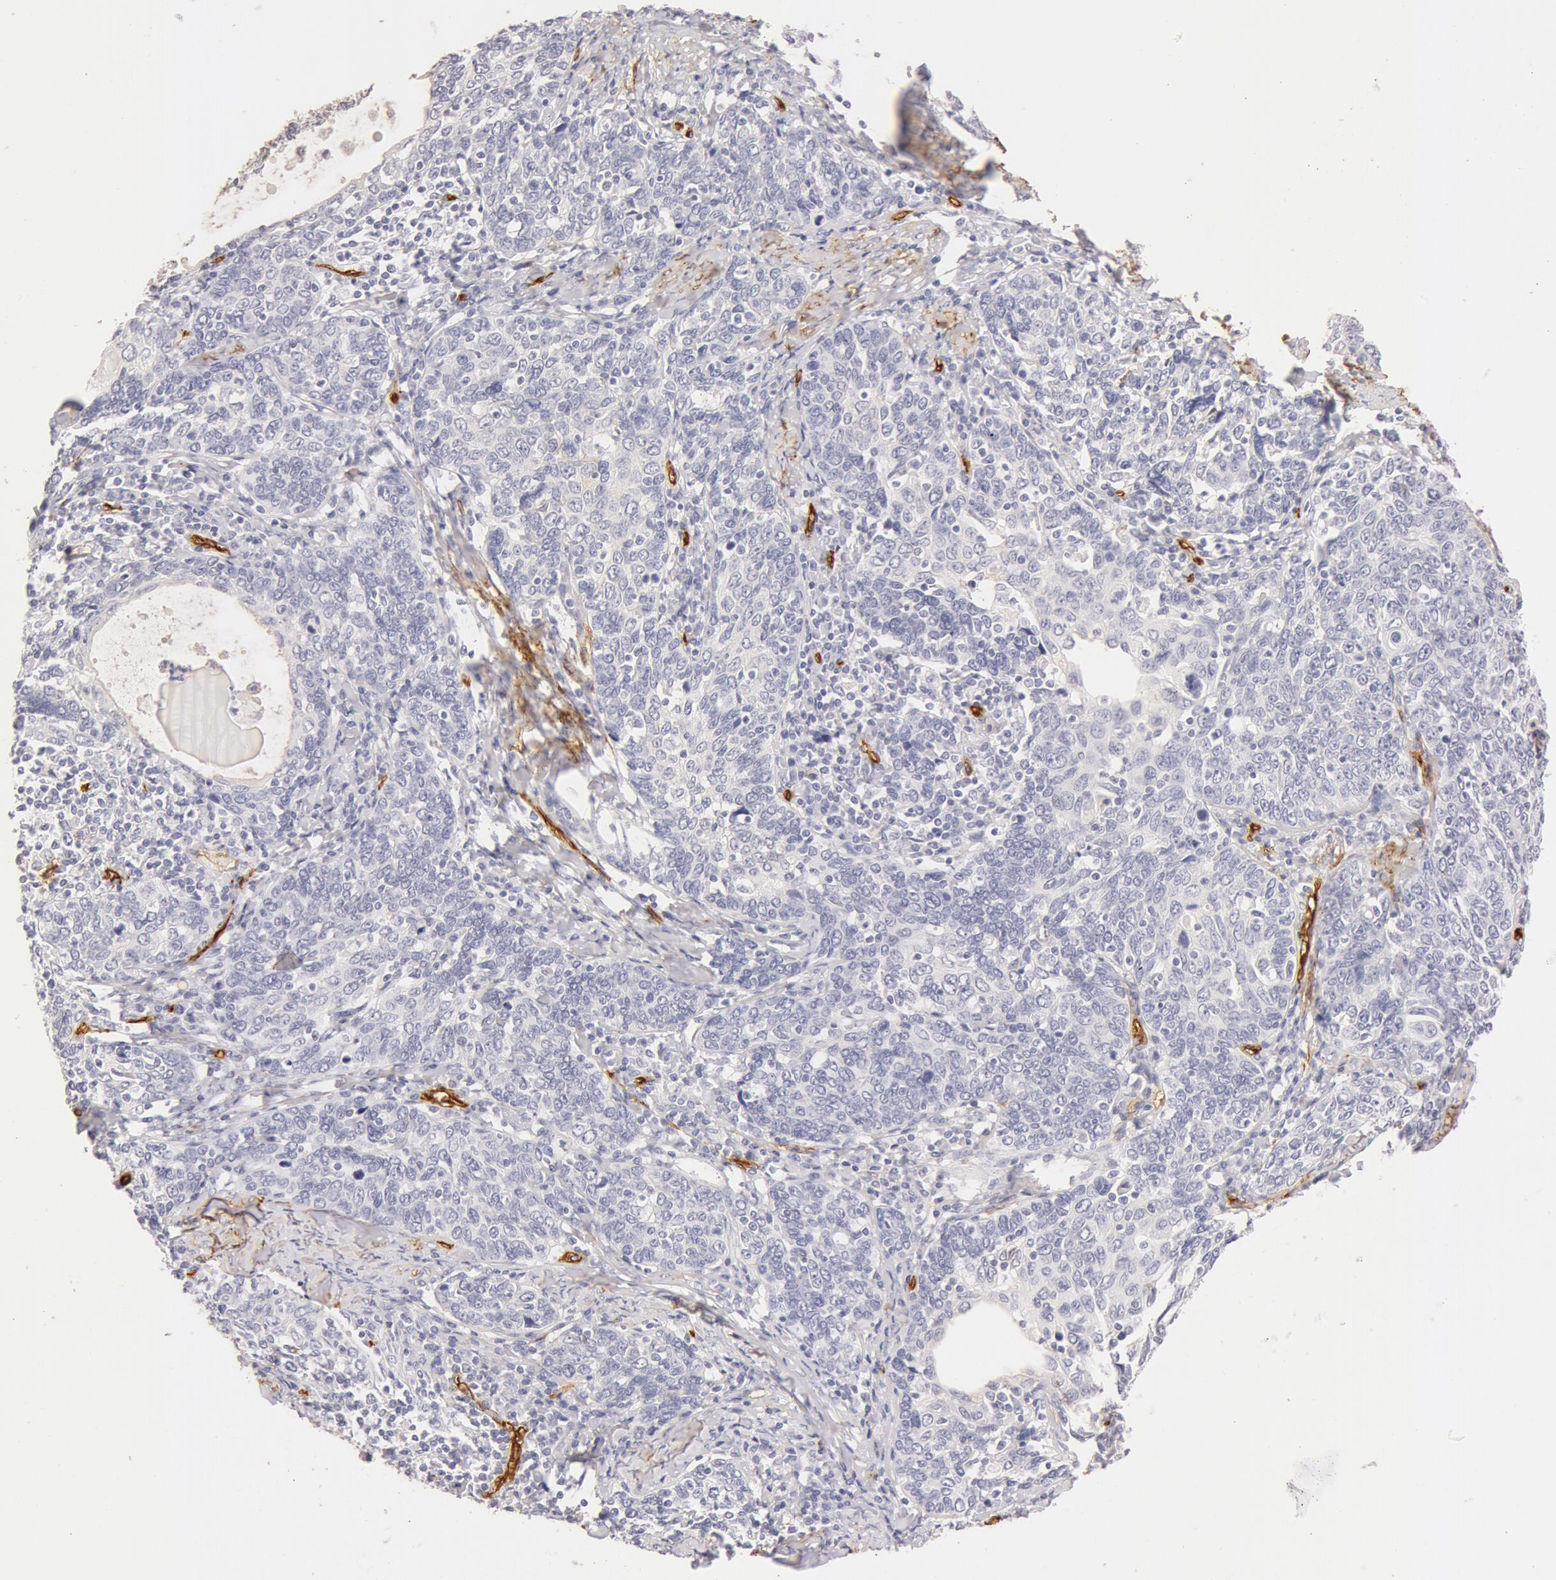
{"staining": {"intensity": "negative", "quantity": "none", "location": "none"}, "tissue": "cervical cancer", "cell_type": "Tumor cells", "image_type": "cancer", "snomed": [{"axis": "morphology", "description": "Squamous cell carcinoma, NOS"}, {"axis": "topography", "description": "Cervix"}], "caption": "The photomicrograph shows no staining of tumor cells in cervical cancer (squamous cell carcinoma).", "gene": "AQP1", "patient": {"sex": "female", "age": 41}}